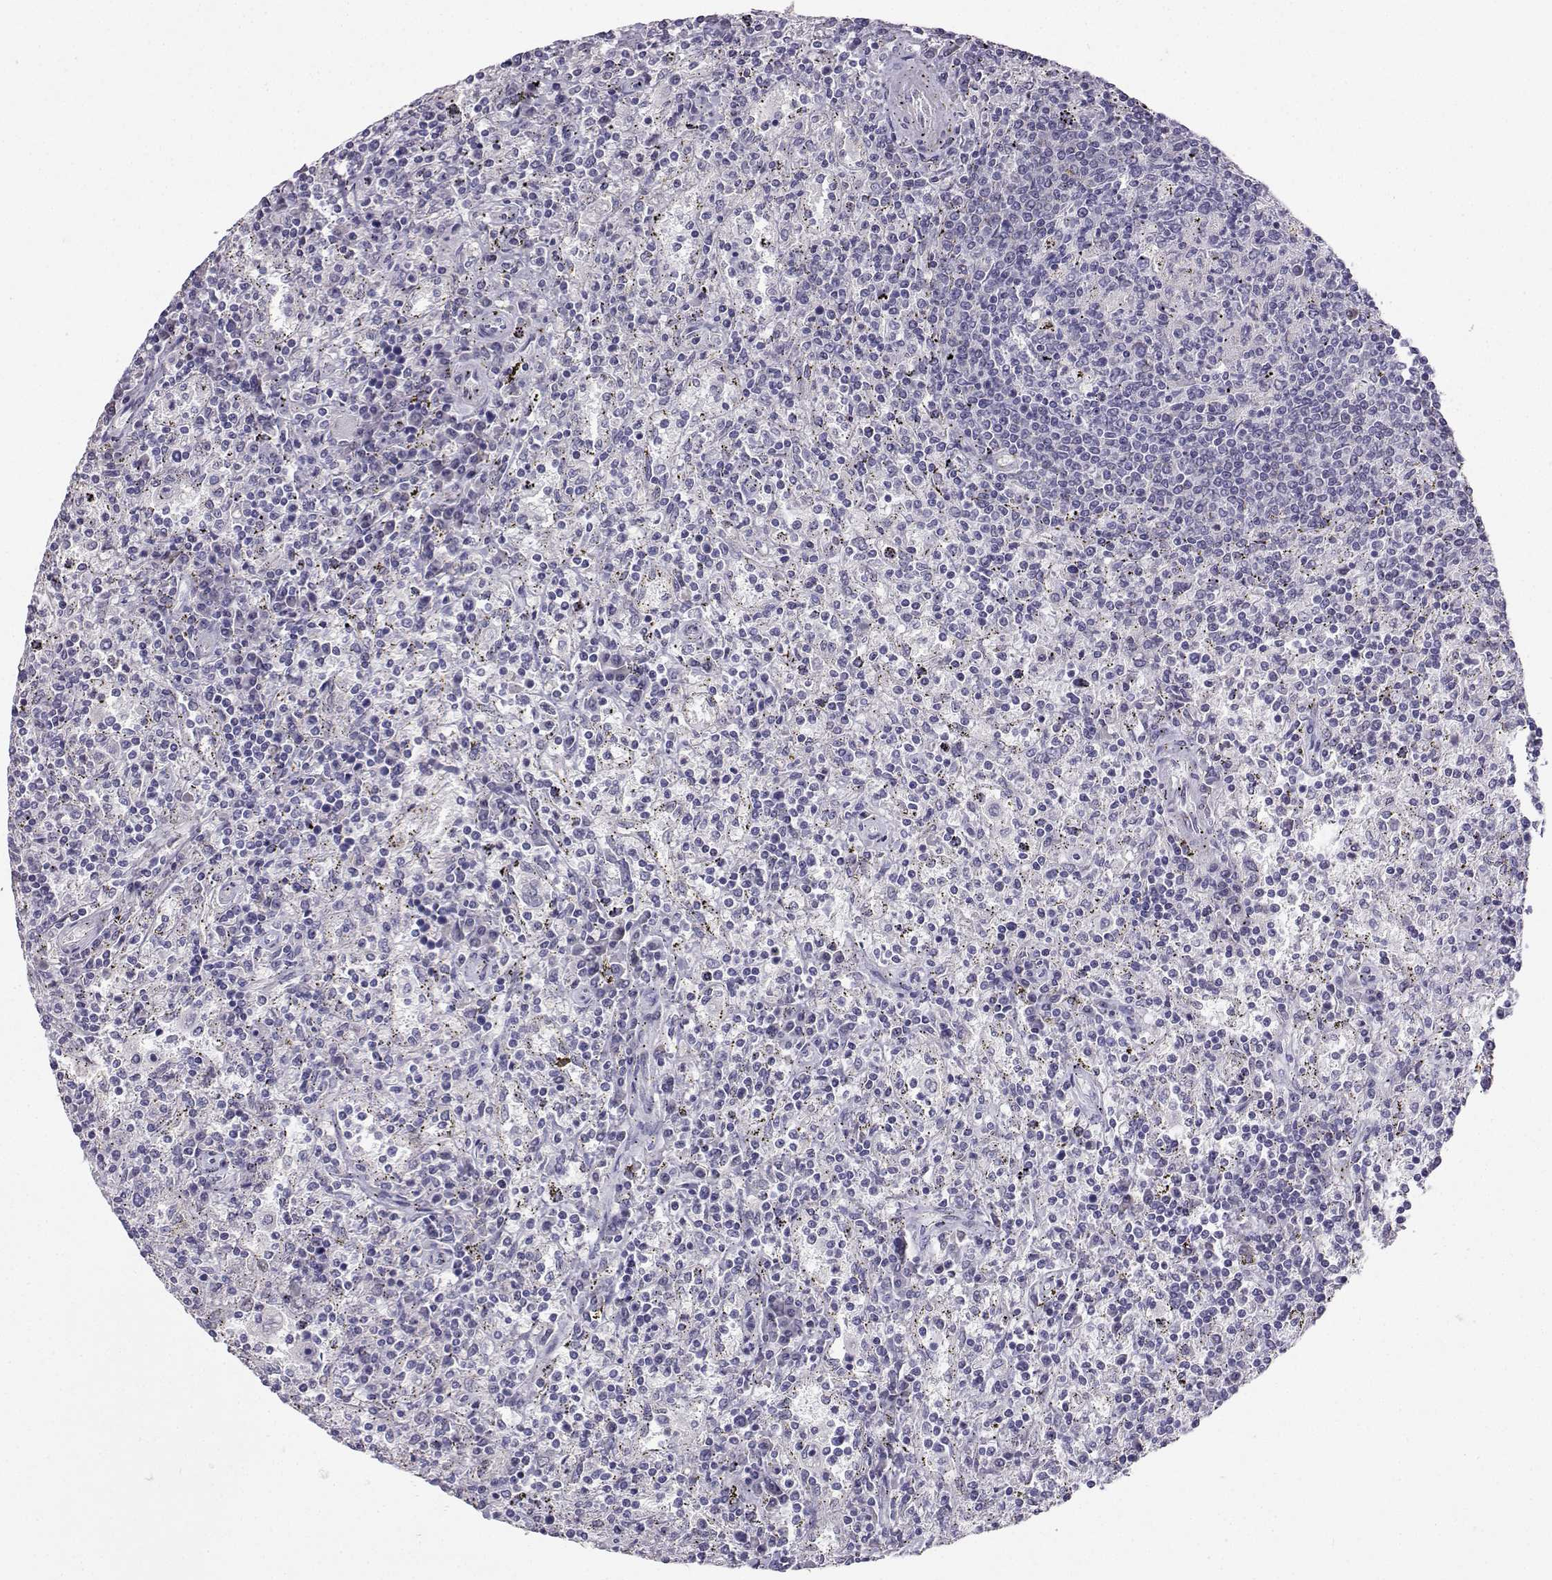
{"staining": {"intensity": "negative", "quantity": "none", "location": "none"}, "tissue": "lymphoma", "cell_type": "Tumor cells", "image_type": "cancer", "snomed": [{"axis": "morphology", "description": "Malignant lymphoma, non-Hodgkin's type, Low grade"}, {"axis": "topography", "description": "Spleen"}], "caption": "A high-resolution micrograph shows immunohistochemistry staining of lymphoma, which demonstrates no significant positivity in tumor cells.", "gene": "CARTPT", "patient": {"sex": "male", "age": 62}}